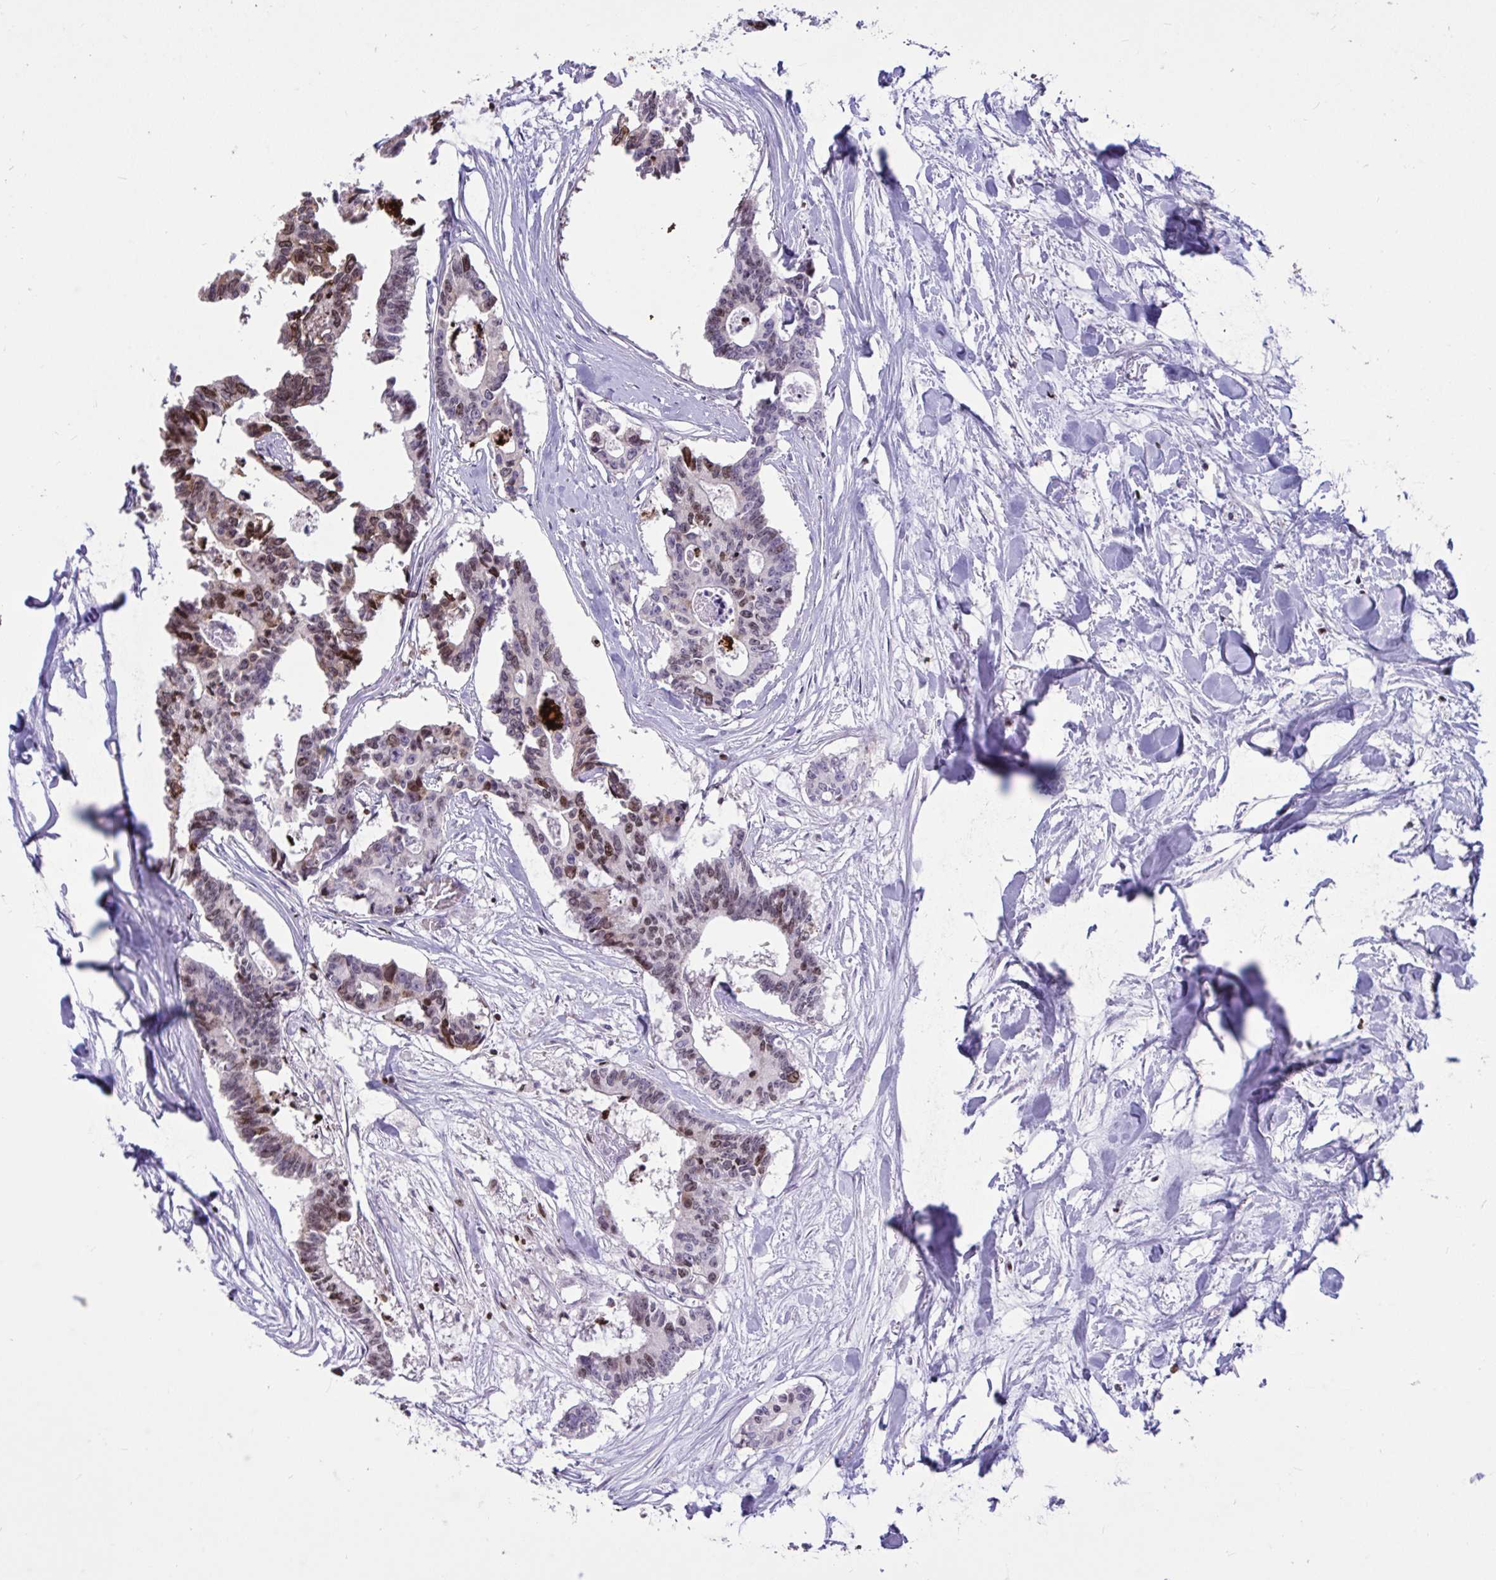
{"staining": {"intensity": "weak", "quantity": "25%-75%", "location": "nuclear"}, "tissue": "colorectal cancer", "cell_type": "Tumor cells", "image_type": "cancer", "snomed": [{"axis": "morphology", "description": "Adenocarcinoma, NOS"}, {"axis": "topography", "description": "Rectum"}], "caption": "Colorectal cancer stained with immunohistochemistry reveals weak nuclear positivity in approximately 25%-75% of tumor cells.", "gene": "HMGB2", "patient": {"sex": "male", "age": 57}}